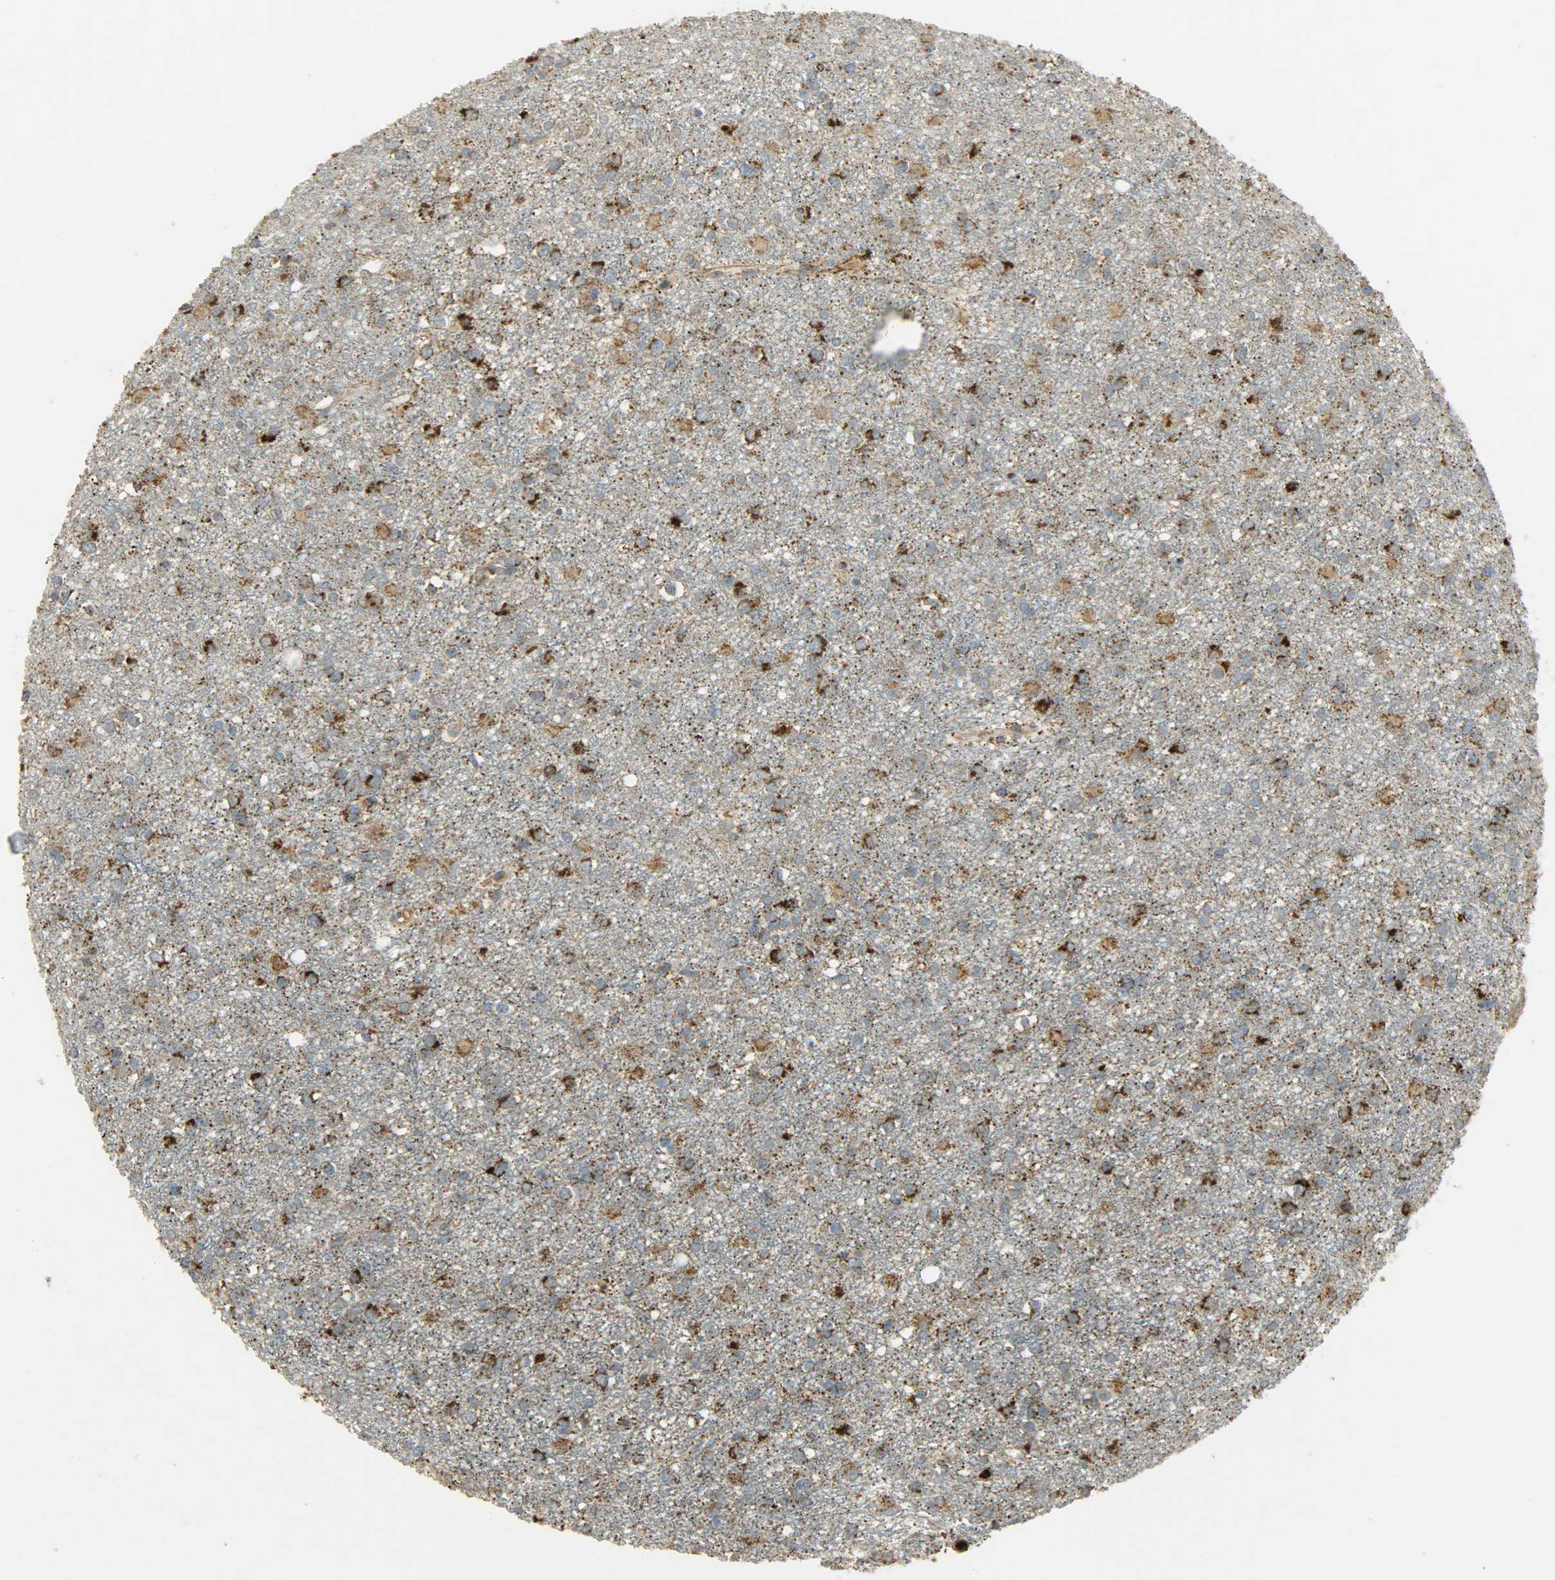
{"staining": {"intensity": "moderate", "quantity": "25%-75%", "location": "cytoplasmic/membranous"}, "tissue": "glioma", "cell_type": "Tumor cells", "image_type": "cancer", "snomed": [{"axis": "morphology", "description": "Glioma, malignant, Low grade"}, {"axis": "topography", "description": "Brain"}], "caption": "A photomicrograph showing moderate cytoplasmic/membranous expression in about 25%-75% of tumor cells in low-grade glioma (malignant), as visualized by brown immunohistochemical staining.", "gene": "HDHD5", "patient": {"sex": "male", "age": 42}}